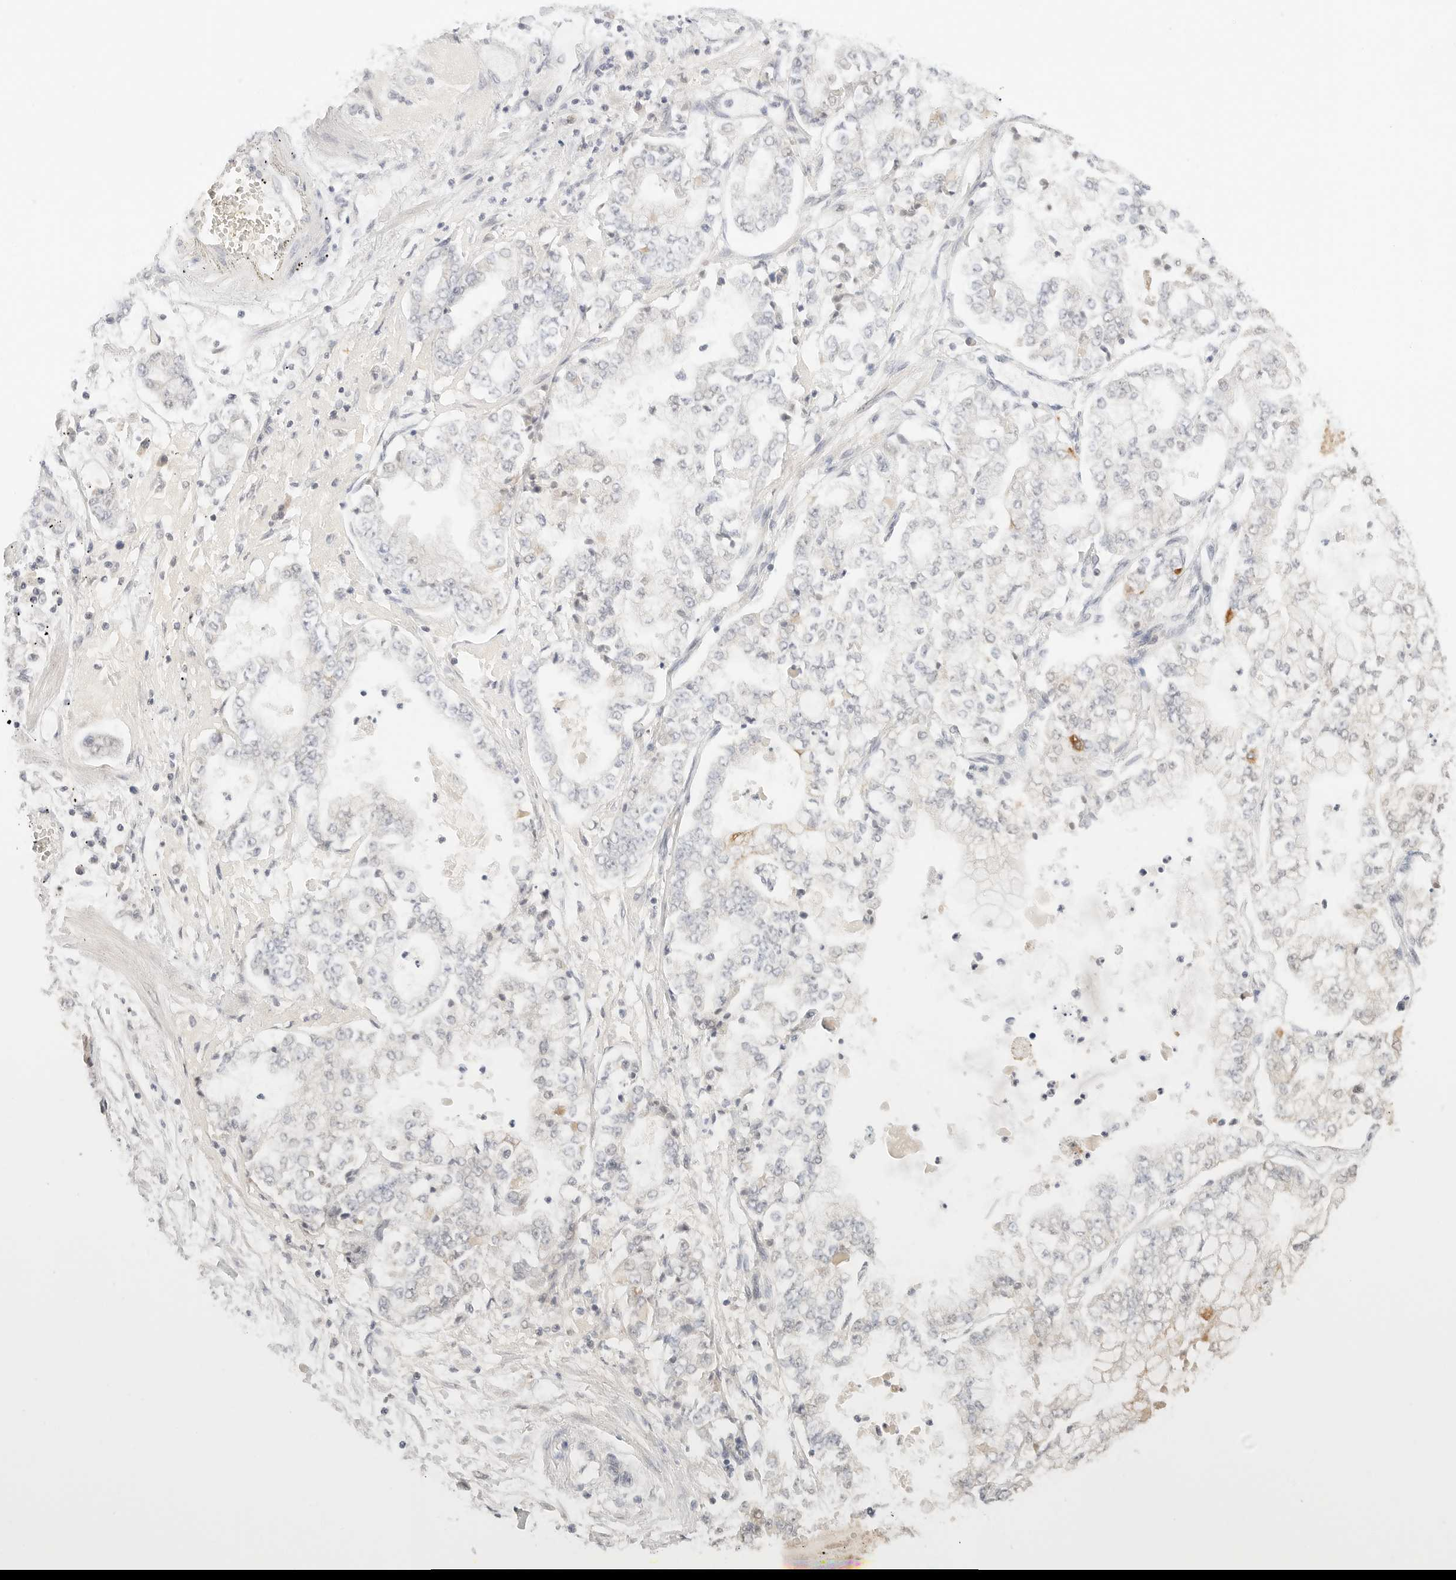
{"staining": {"intensity": "negative", "quantity": "none", "location": "none"}, "tissue": "stomach cancer", "cell_type": "Tumor cells", "image_type": "cancer", "snomed": [{"axis": "morphology", "description": "Adenocarcinoma, NOS"}, {"axis": "topography", "description": "Stomach"}], "caption": "An immunohistochemistry (IHC) micrograph of stomach cancer is shown. There is no staining in tumor cells of stomach cancer.", "gene": "SEPTIN4", "patient": {"sex": "male", "age": 76}}